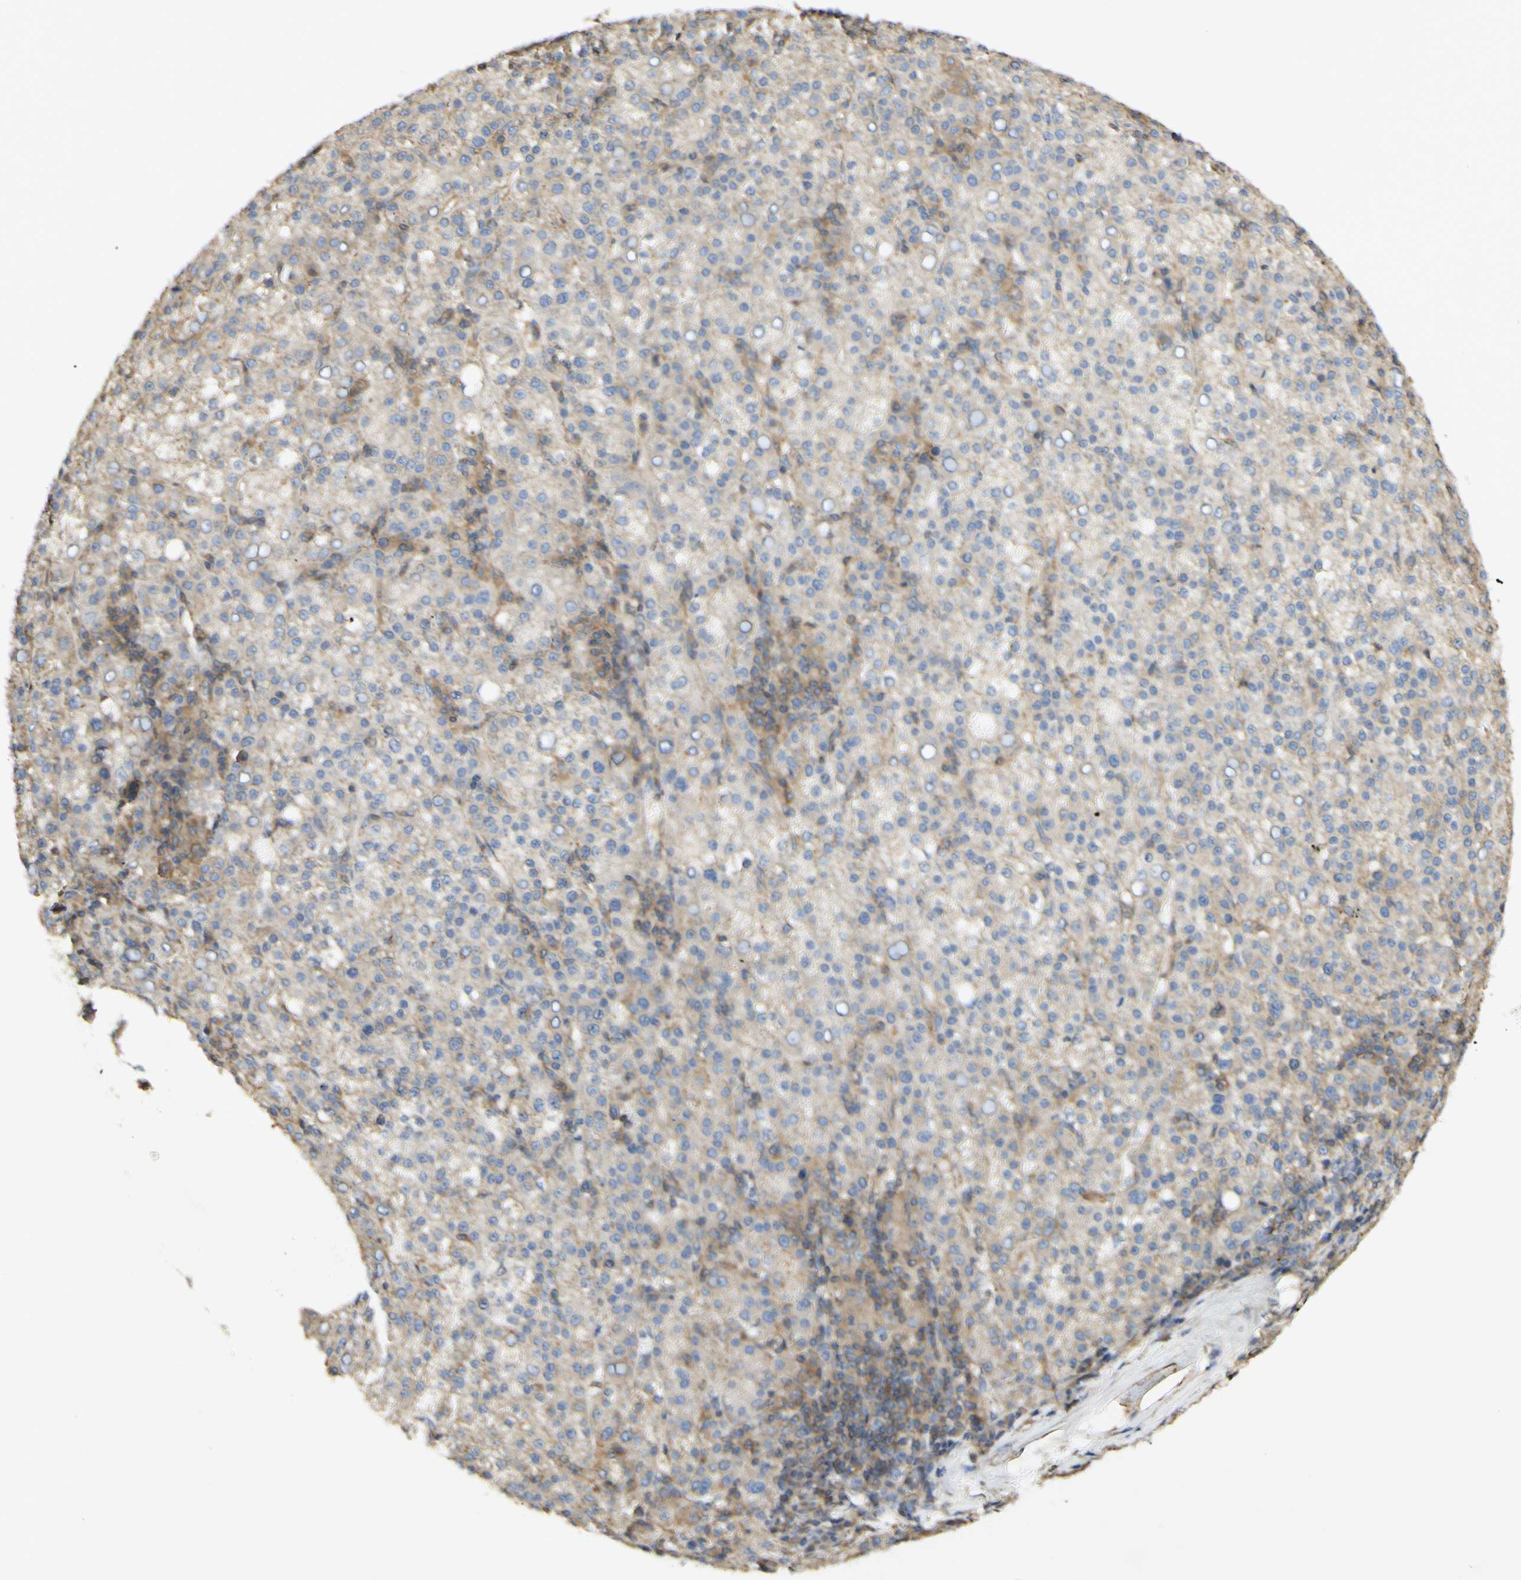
{"staining": {"intensity": "weak", "quantity": ">75%", "location": "cytoplasmic/membranous"}, "tissue": "liver cancer", "cell_type": "Tumor cells", "image_type": "cancer", "snomed": [{"axis": "morphology", "description": "Carcinoma, Hepatocellular, NOS"}, {"axis": "topography", "description": "Liver"}], "caption": "Protein analysis of liver cancer tissue shows weak cytoplasmic/membranous positivity in about >75% of tumor cells. (DAB (3,3'-diaminobenzidine) = brown stain, brightfield microscopy at high magnification).", "gene": "IKBKG", "patient": {"sex": "female", "age": 58}}